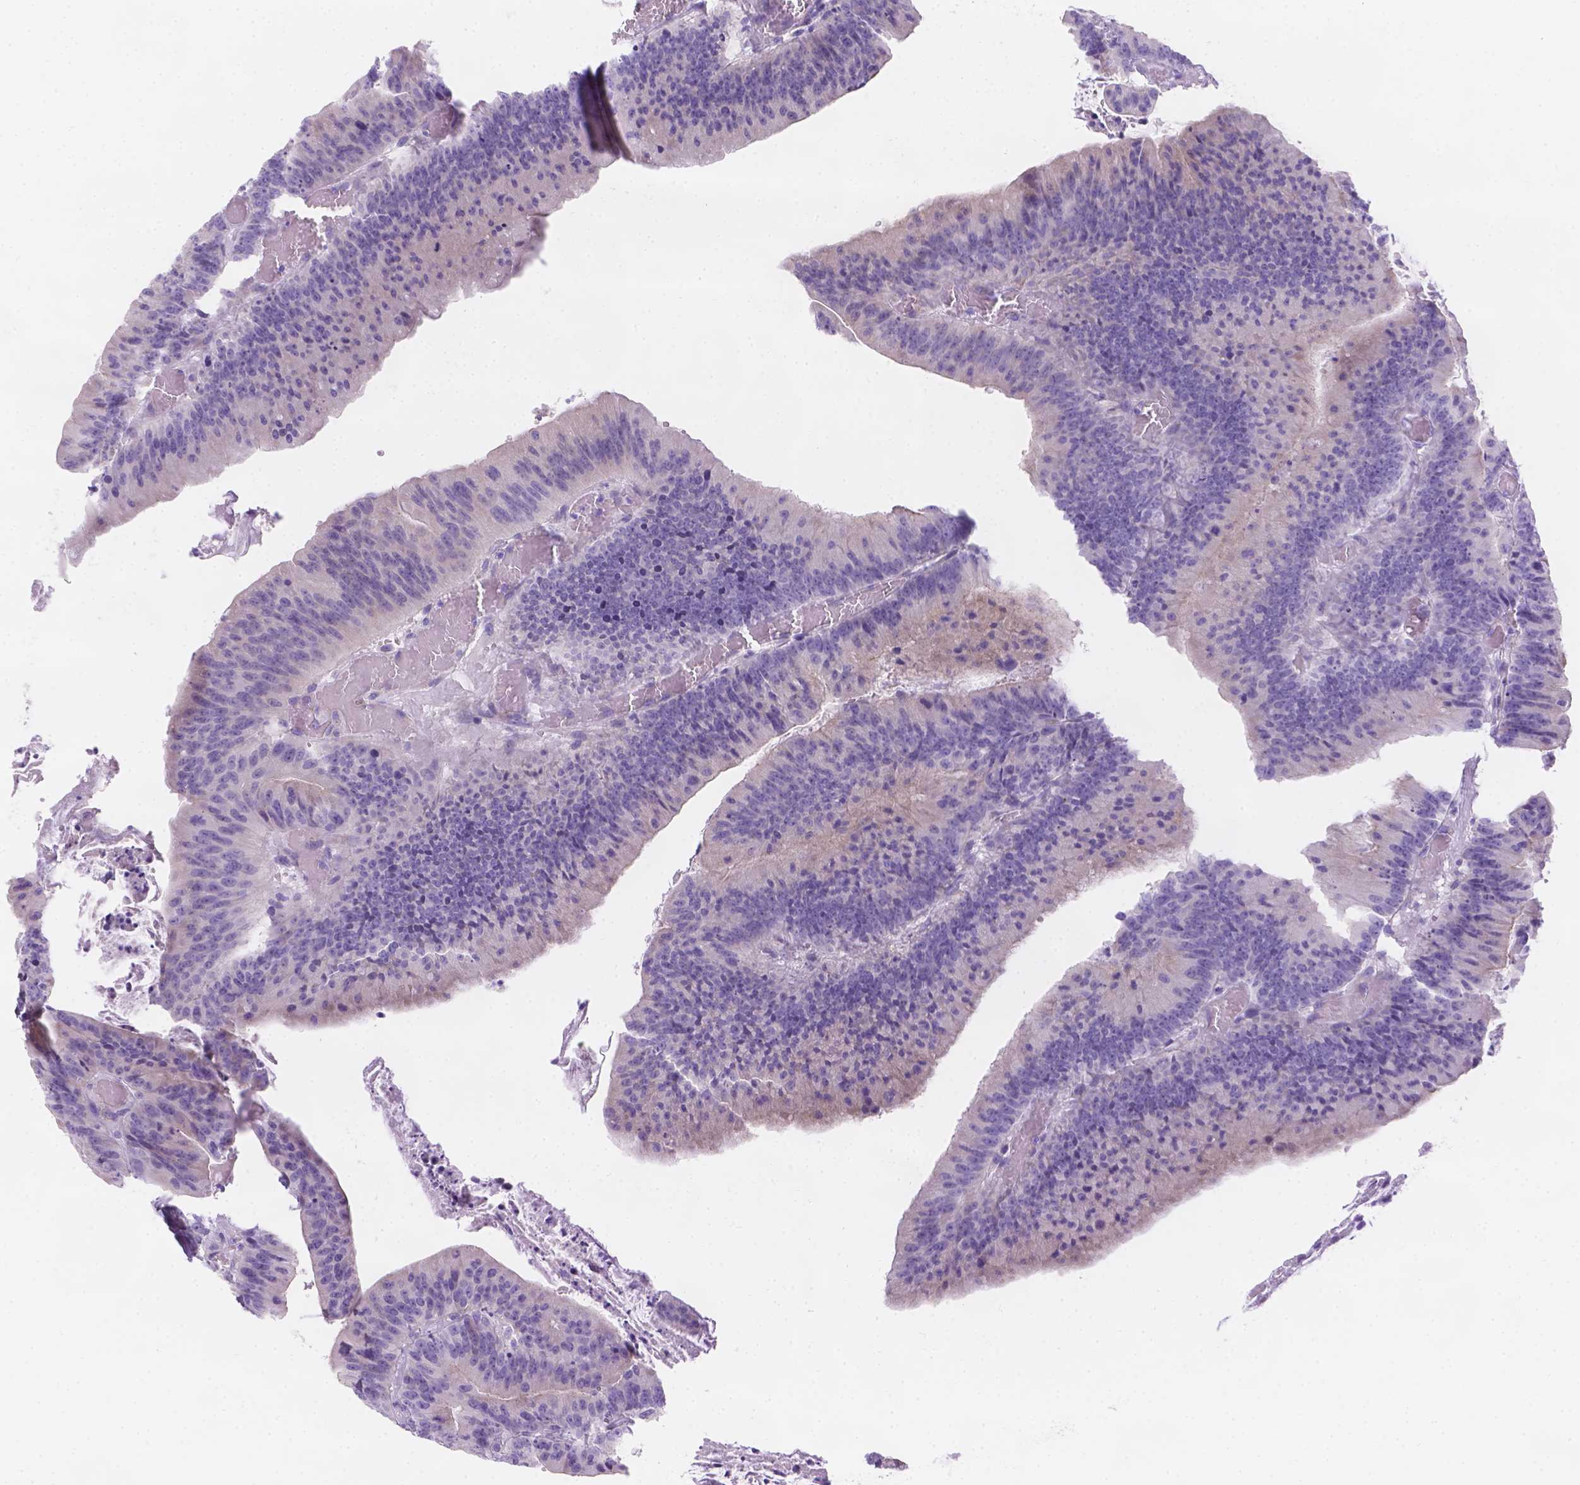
{"staining": {"intensity": "negative", "quantity": "none", "location": "none"}, "tissue": "colorectal cancer", "cell_type": "Tumor cells", "image_type": "cancer", "snomed": [{"axis": "morphology", "description": "Adenocarcinoma, NOS"}, {"axis": "topography", "description": "Colon"}], "caption": "An image of human colorectal cancer is negative for staining in tumor cells.", "gene": "MLN", "patient": {"sex": "female", "age": 78}}